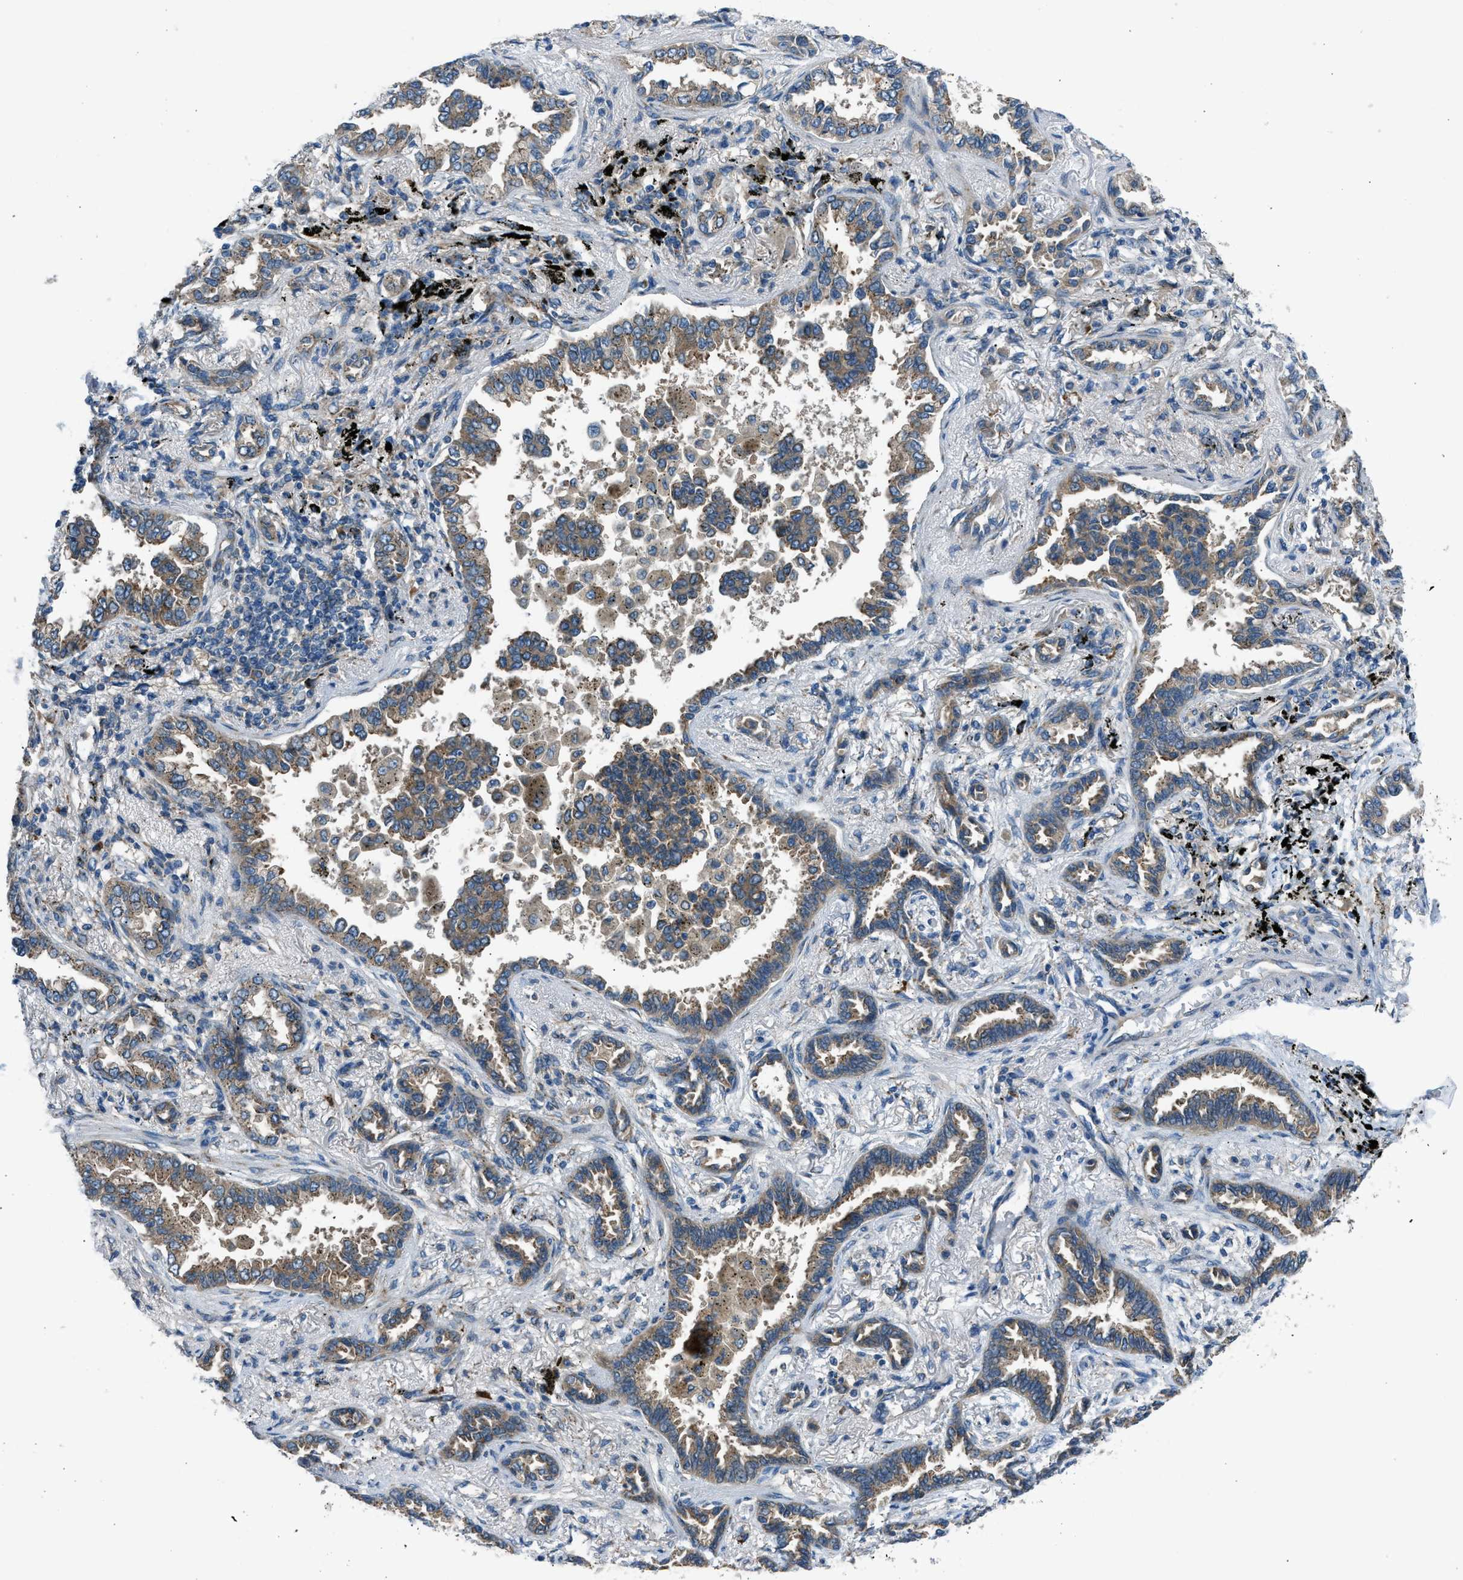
{"staining": {"intensity": "weak", "quantity": ">75%", "location": "cytoplasmic/membranous"}, "tissue": "lung cancer", "cell_type": "Tumor cells", "image_type": "cancer", "snomed": [{"axis": "morphology", "description": "Normal tissue, NOS"}, {"axis": "morphology", "description": "Adenocarcinoma, NOS"}, {"axis": "topography", "description": "Lung"}], "caption": "Brown immunohistochemical staining in lung cancer (adenocarcinoma) exhibits weak cytoplasmic/membranous positivity in approximately >75% of tumor cells.", "gene": "EDARADD", "patient": {"sex": "male", "age": 59}}